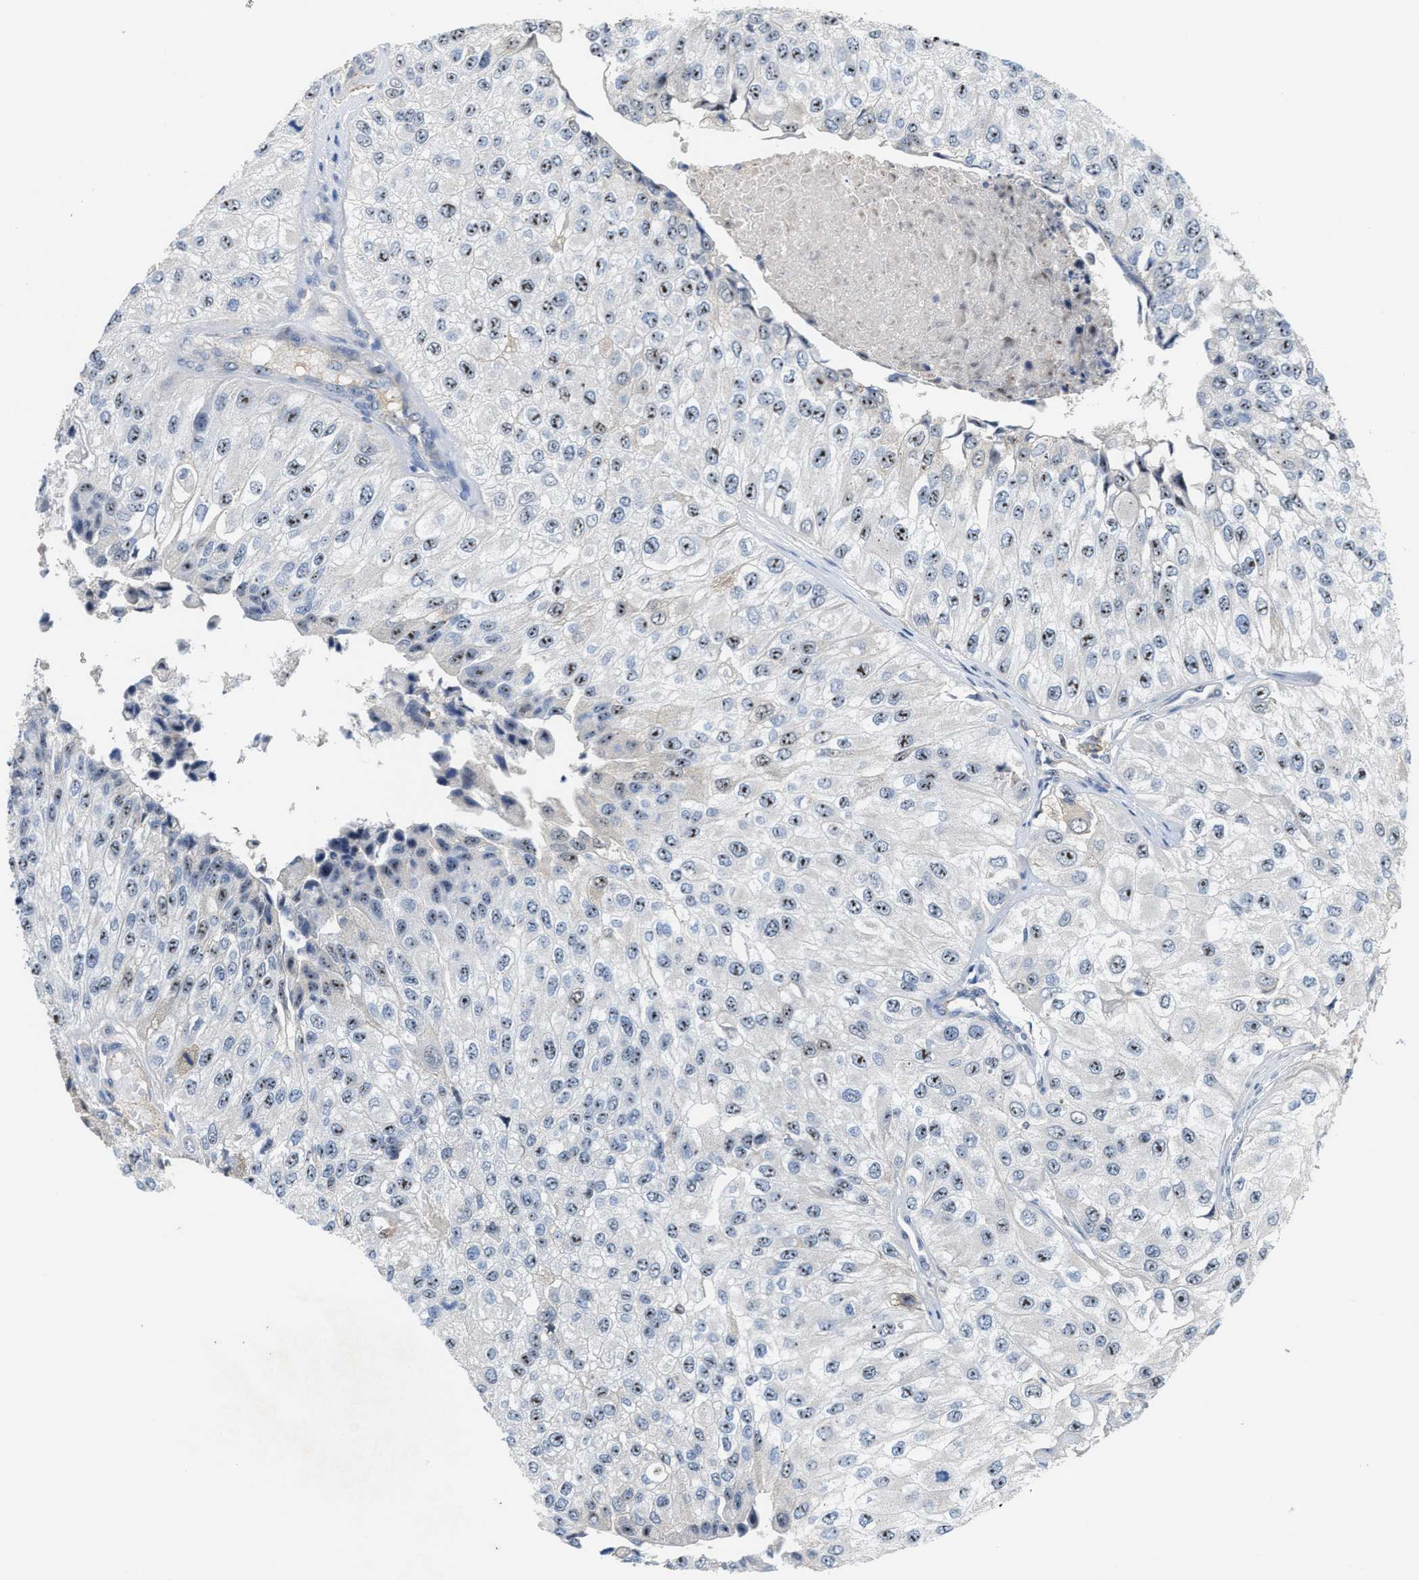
{"staining": {"intensity": "moderate", "quantity": ">75%", "location": "nuclear"}, "tissue": "urothelial cancer", "cell_type": "Tumor cells", "image_type": "cancer", "snomed": [{"axis": "morphology", "description": "Urothelial carcinoma, High grade"}, {"axis": "topography", "description": "Kidney"}, {"axis": "topography", "description": "Urinary bladder"}], "caption": "Immunohistochemical staining of urothelial cancer exhibits medium levels of moderate nuclear expression in approximately >75% of tumor cells. (DAB IHC with brightfield microscopy, high magnification).", "gene": "ZNF783", "patient": {"sex": "male", "age": 77}}